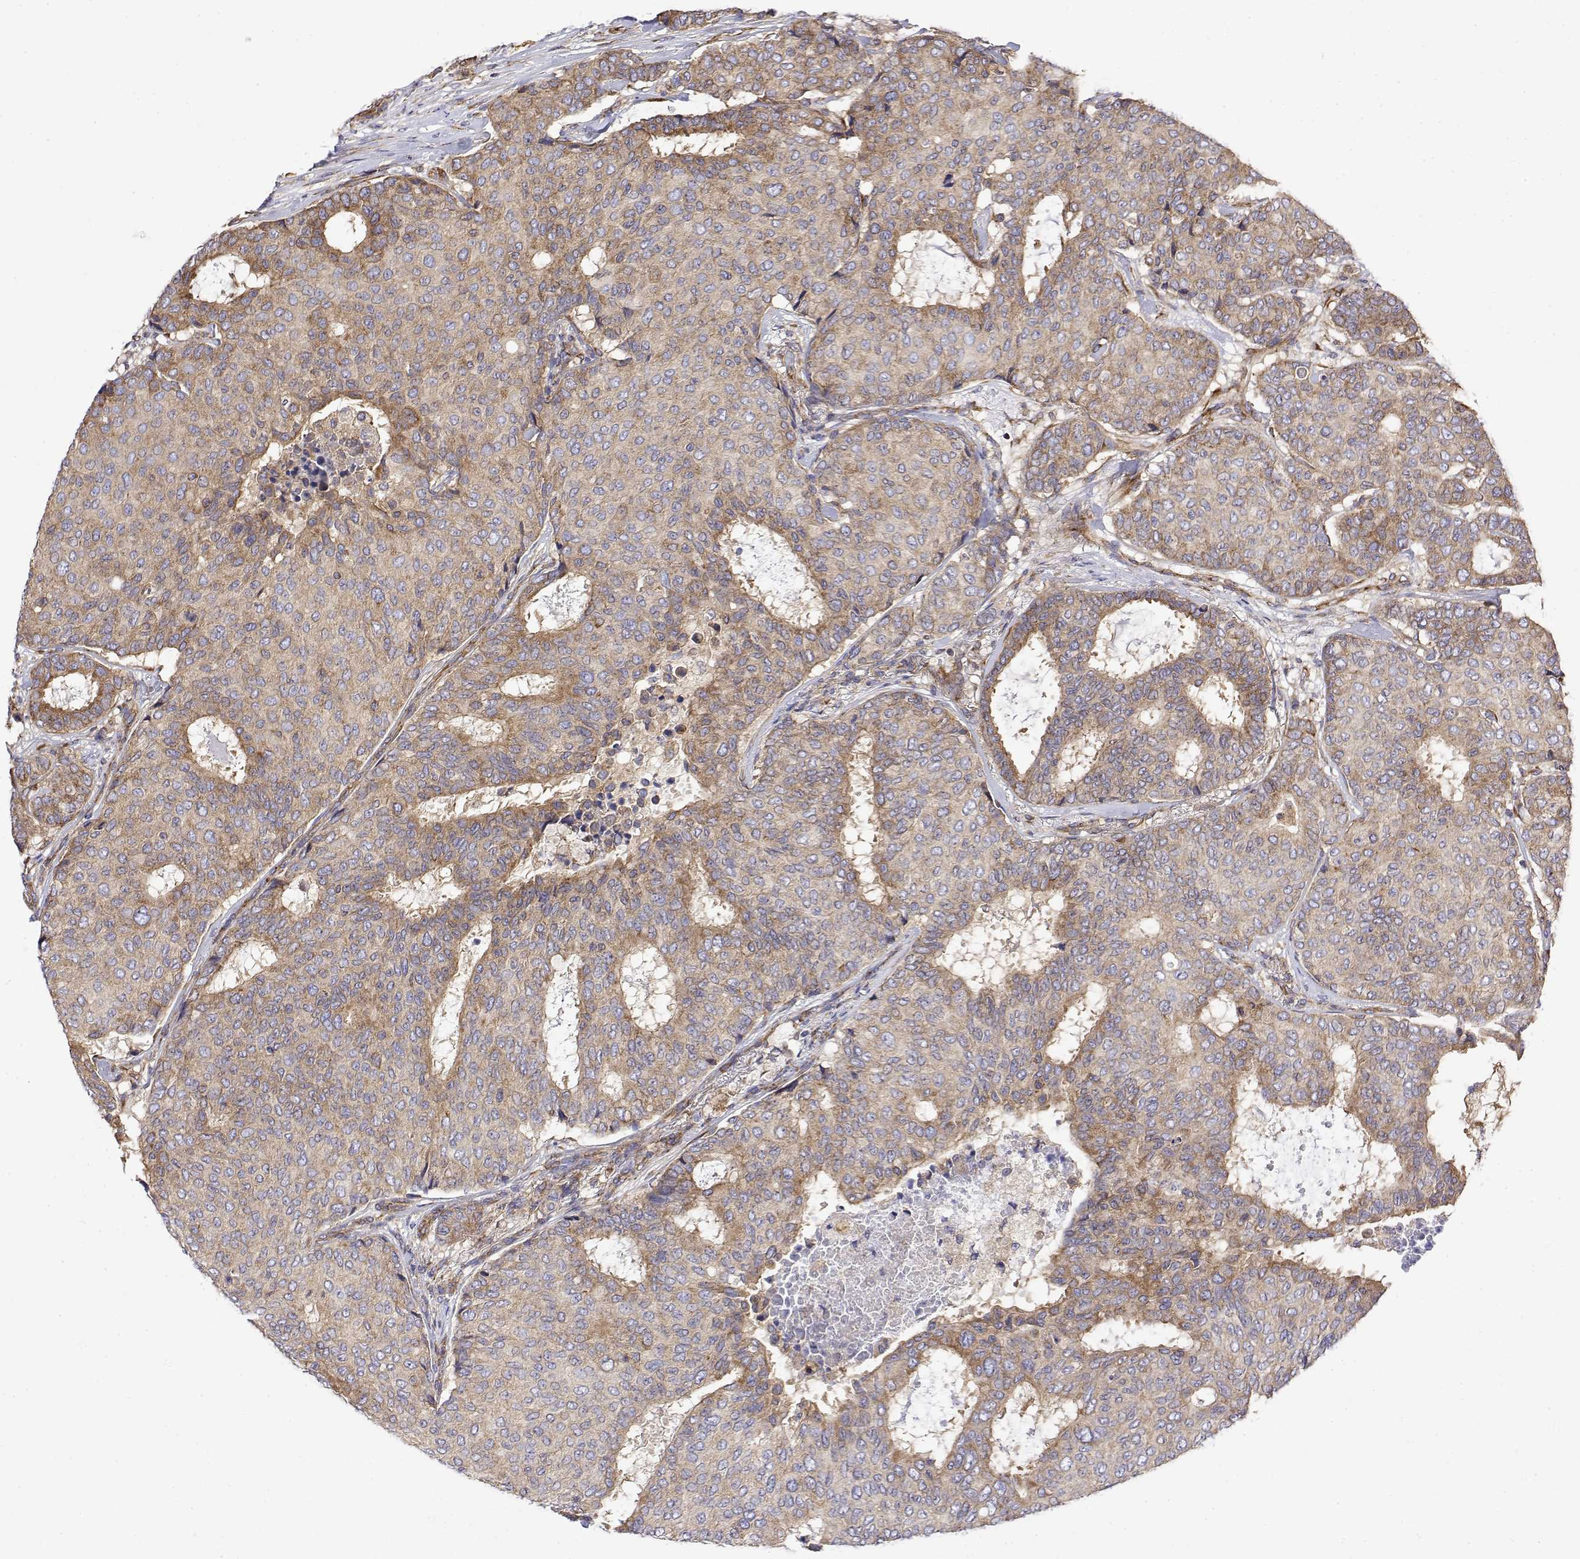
{"staining": {"intensity": "weak", "quantity": "25%-75%", "location": "cytoplasmic/membranous"}, "tissue": "breast cancer", "cell_type": "Tumor cells", "image_type": "cancer", "snomed": [{"axis": "morphology", "description": "Duct carcinoma"}, {"axis": "topography", "description": "Breast"}], "caption": "Breast cancer (invasive ductal carcinoma) tissue shows weak cytoplasmic/membranous expression in approximately 25%-75% of tumor cells, visualized by immunohistochemistry.", "gene": "EEF1G", "patient": {"sex": "female", "age": 75}}